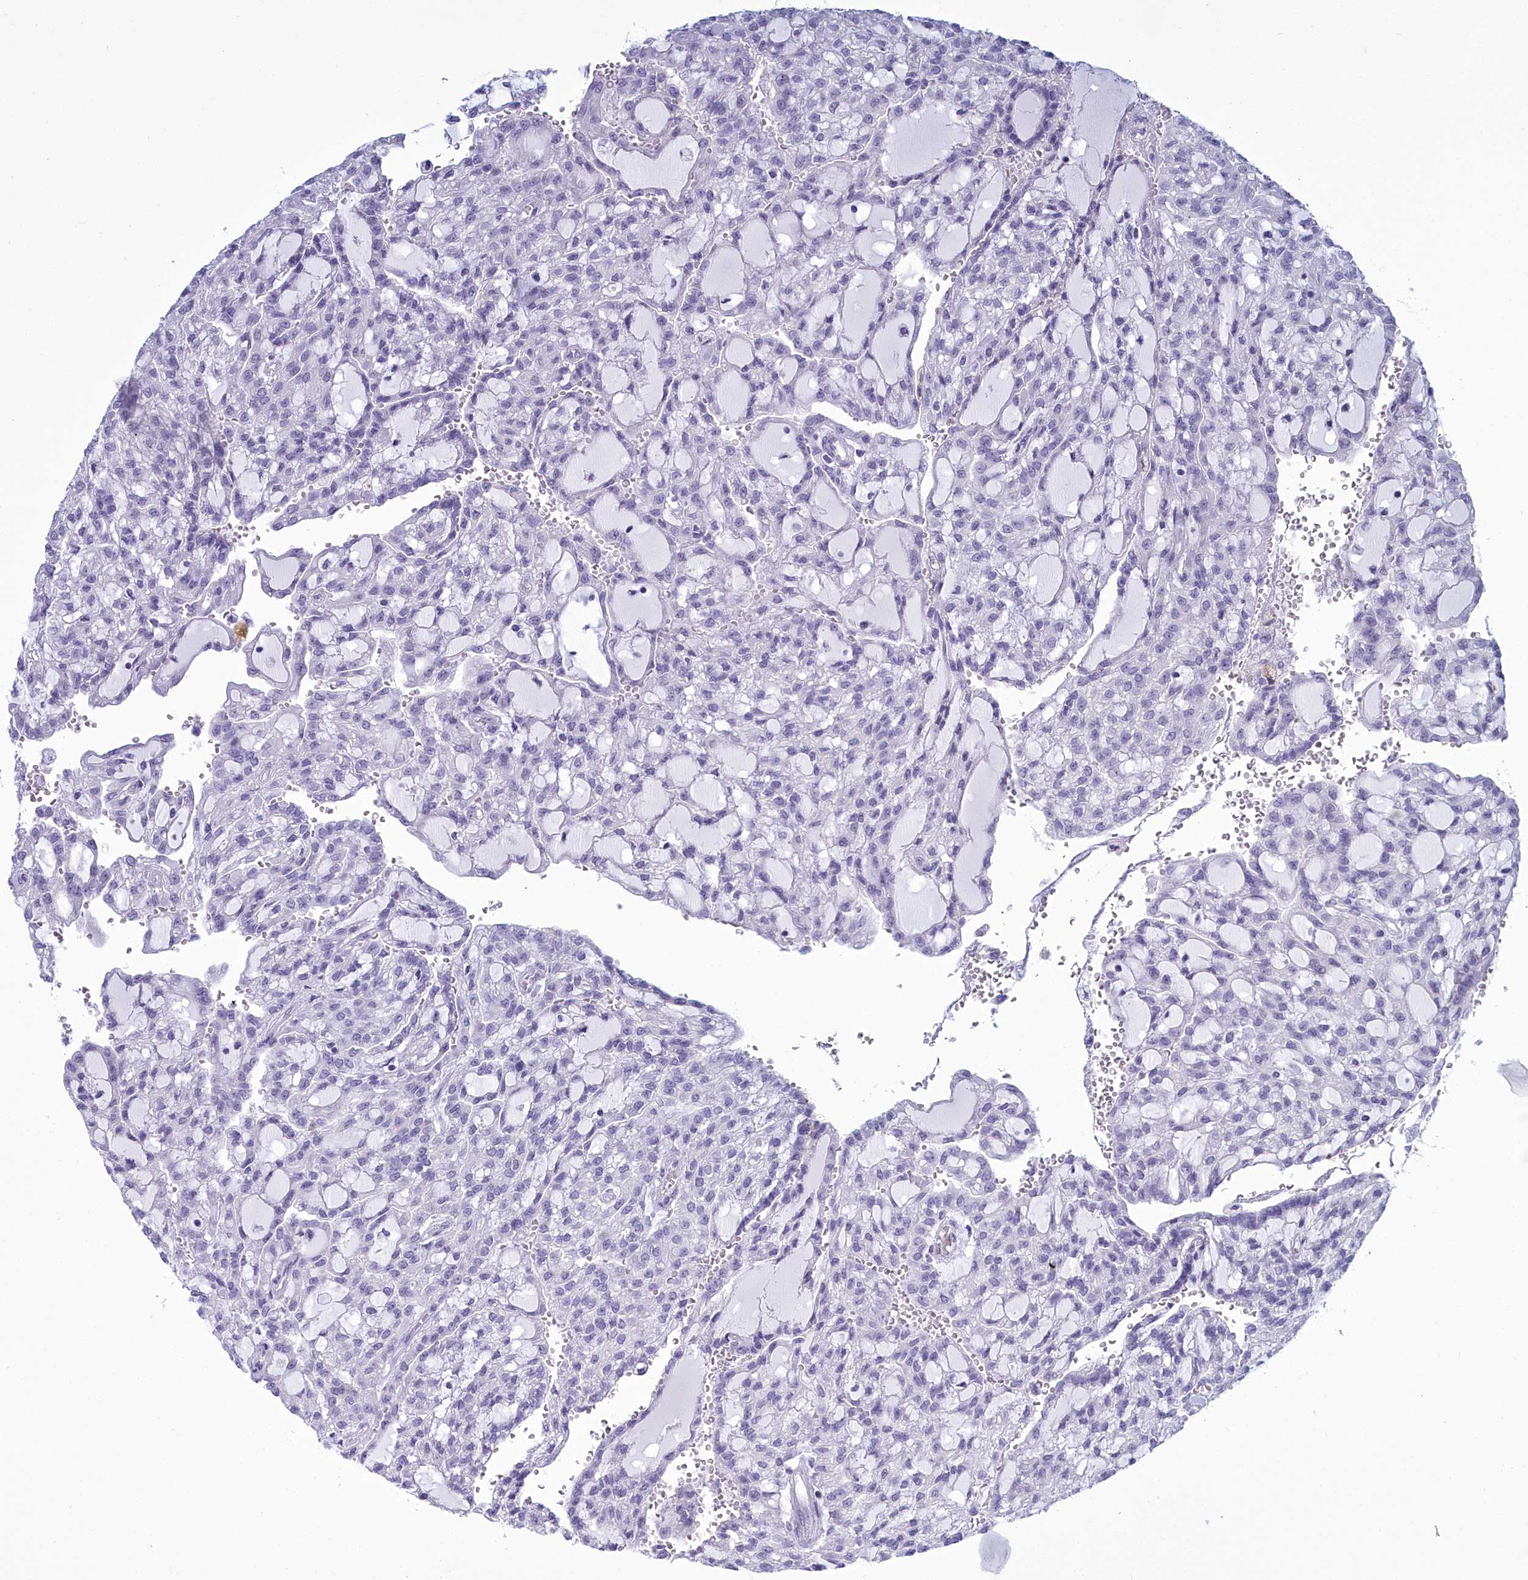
{"staining": {"intensity": "negative", "quantity": "none", "location": "none"}, "tissue": "renal cancer", "cell_type": "Tumor cells", "image_type": "cancer", "snomed": [{"axis": "morphology", "description": "Adenocarcinoma, NOS"}, {"axis": "topography", "description": "Kidney"}], "caption": "This is an IHC photomicrograph of human renal cancer (adenocarcinoma). There is no positivity in tumor cells.", "gene": "MAP6", "patient": {"sex": "male", "age": 63}}